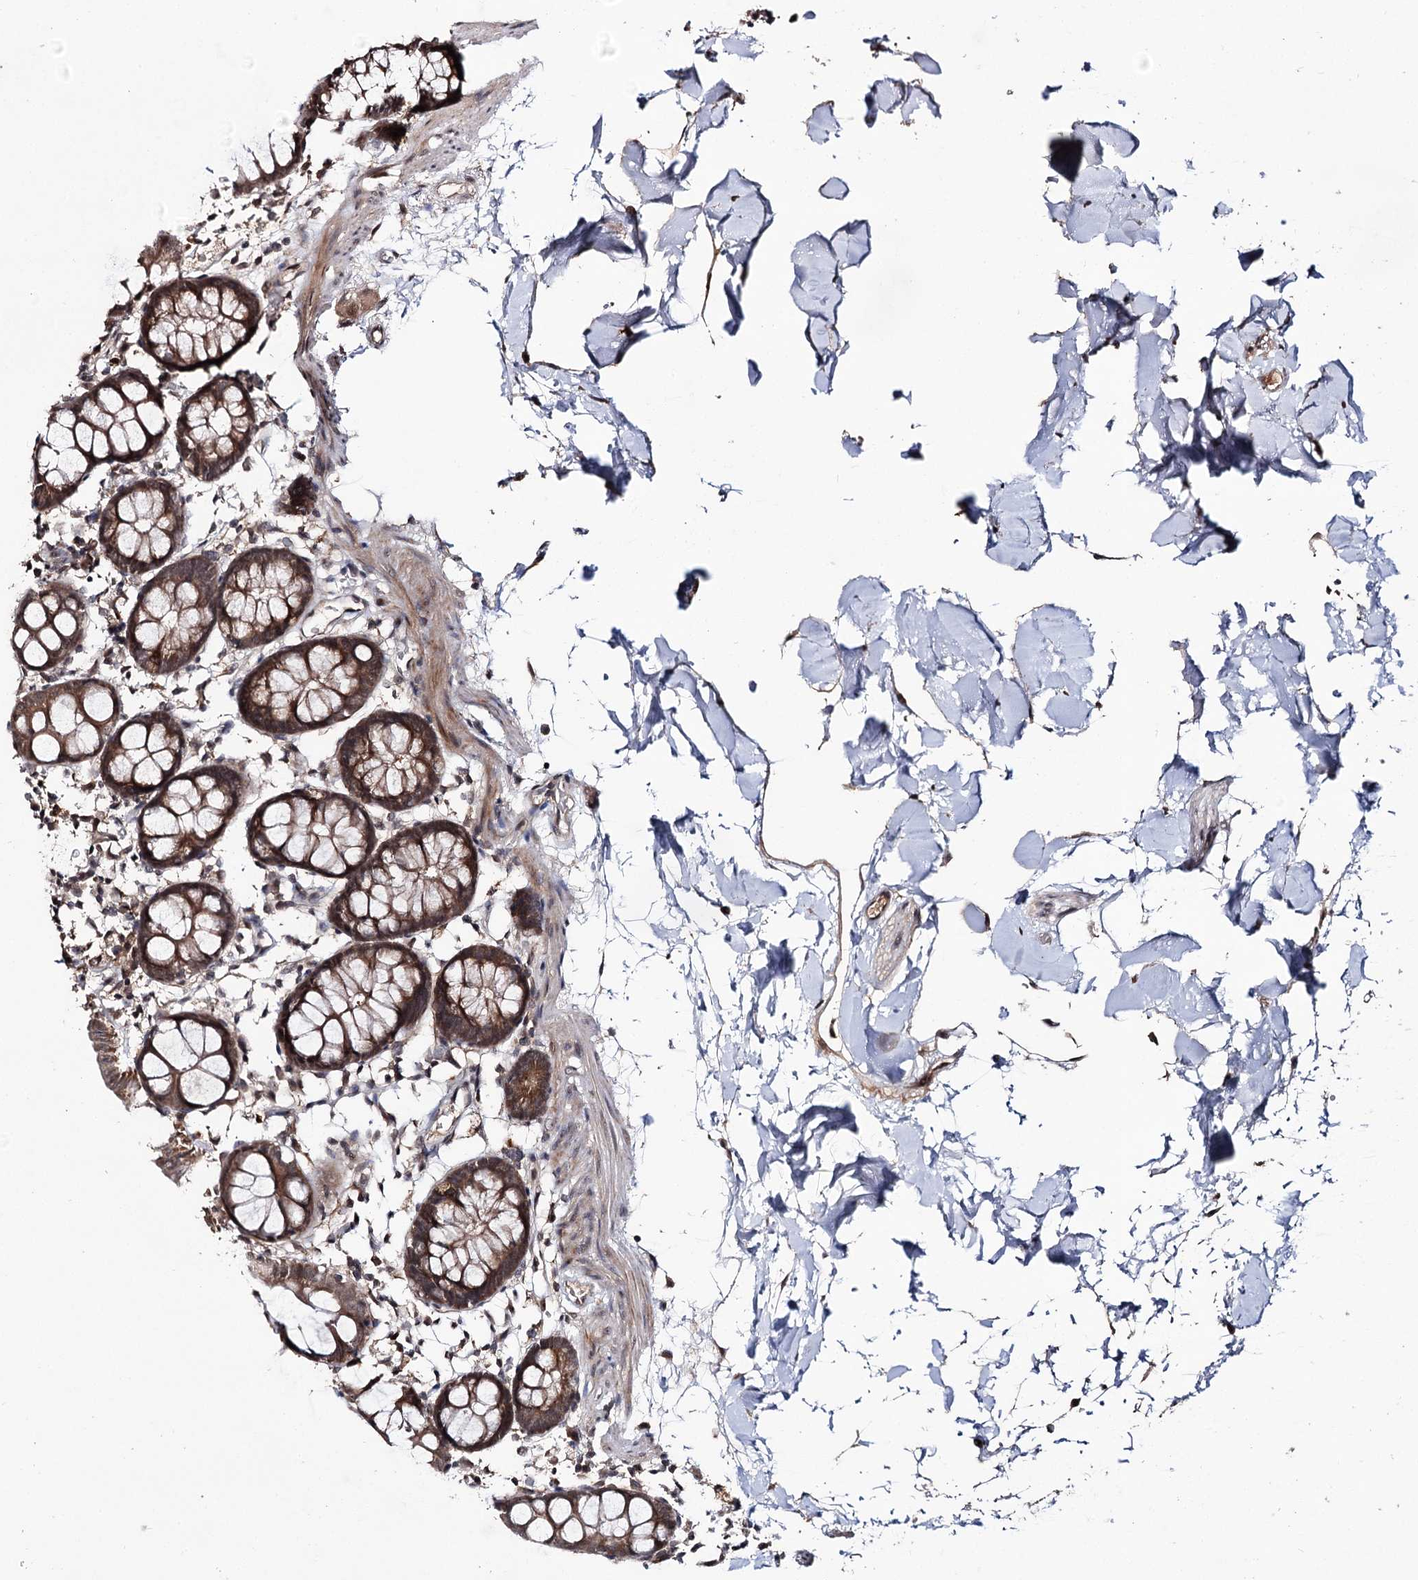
{"staining": {"intensity": "moderate", "quantity": ">75%", "location": "cytoplasmic/membranous,nuclear"}, "tissue": "colon", "cell_type": "Endothelial cells", "image_type": "normal", "snomed": [{"axis": "morphology", "description": "Normal tissue, NOS"}, {"axis": "topography", "description": "Colon"}], "caption": "A brown stain labels moderate cytoplasmic/membranous,nuclear staining of a protein in endothelial cells of normal colon.", "gene": "FAM53B", "patient": {"sex": "male", "age": 75}}